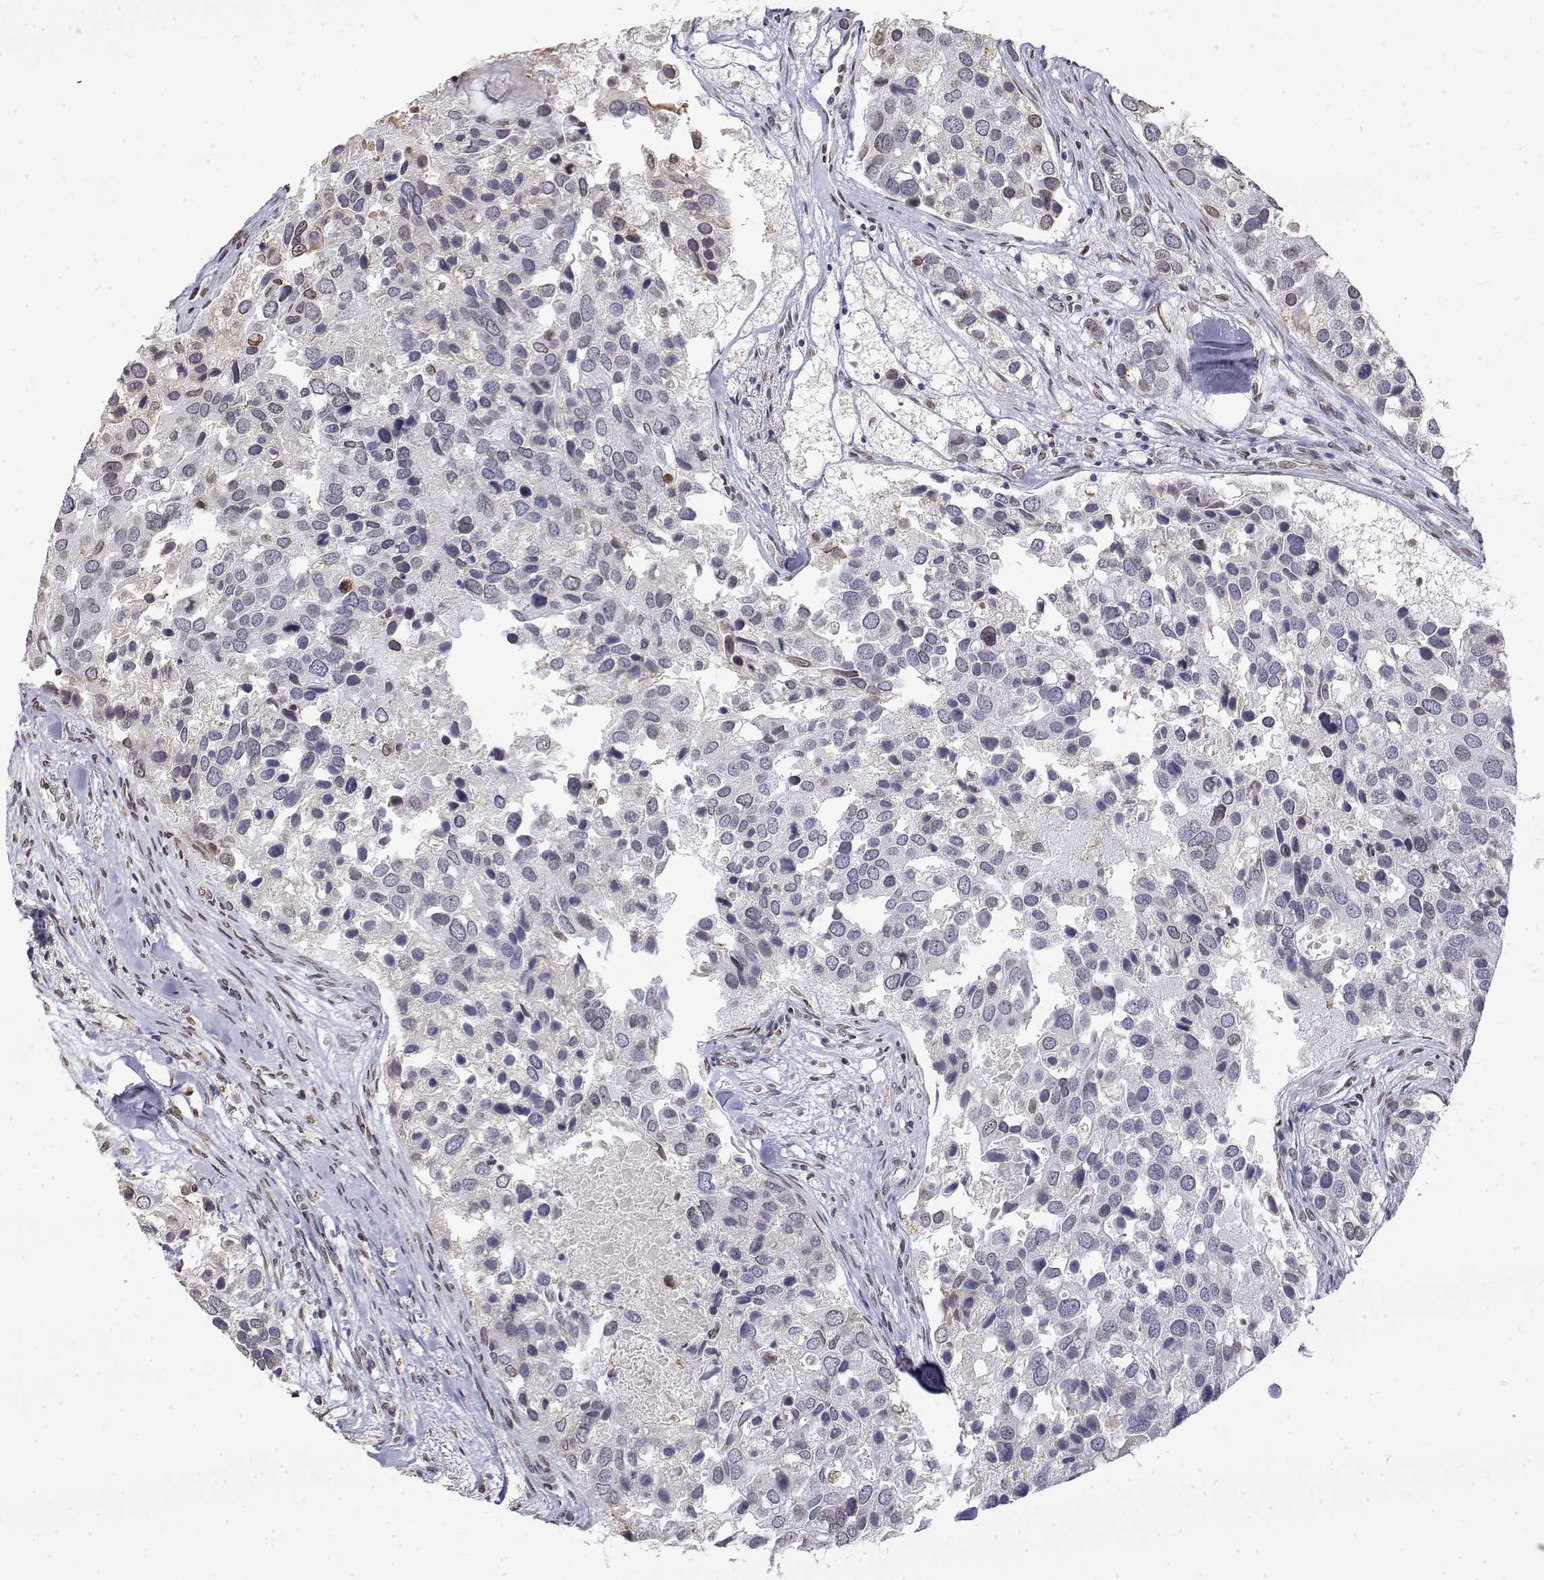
{"staining": {"intensity": "negative", "quantity": "none", "location": "none"}, "tissue": "breast cancer", "cell_type": "Tumor cells", "image_type": "cancer", "snomed": [{"axis": "morphology", "description": "Duct carcinoma"}, {"axis": "topography", "description": "Breast"}], "caption": "High power microscopy photomicrograph of an immunohistochemistry micrograph of breast invasive ductal carcinoma, revealing no significant positivity in tumor cells.", "gene": "ZNF532", "patient": {"sex": "female", "age": 83}}